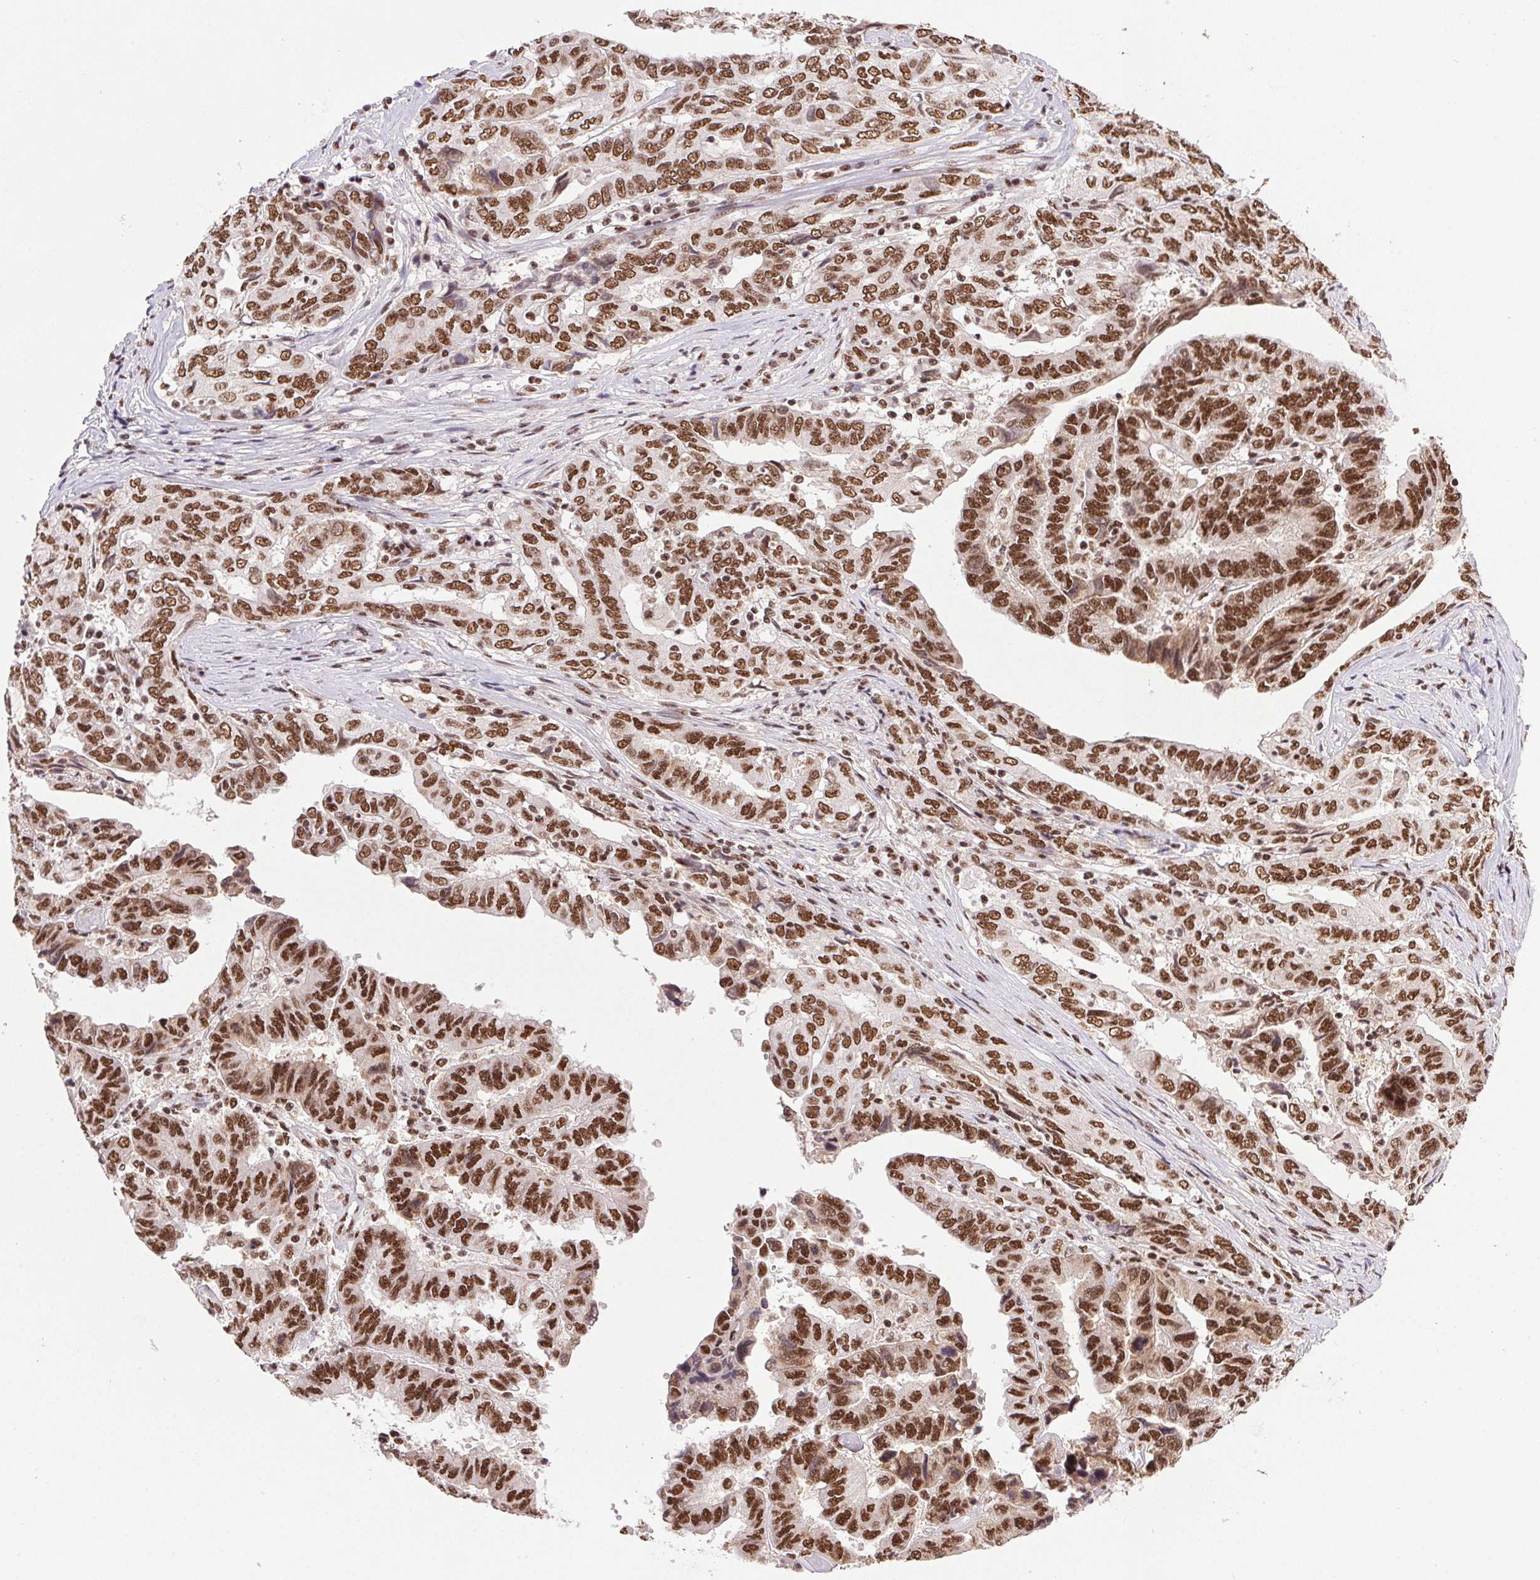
{"staining": {"intensity": "strong", "quantity": ">75%", "location": "nuclear"}, "tissue": "ovarian cancer", "cell_type": "Tumor cells", "image_type": "cancer", "snomed": [{"axis": "morphology", "description": "Cystadenocarcinoma, serous, NOS"}, {"axis": "topography", "description": "Ovary"}], "caption": "Protein expression by immunohistochemistry demonstrates strong nuclear expression in approximately >75% of tumor cells in ovarian cancer.", "gene": "ZNF207", "patient": {"sex": "female", "age": 79}}